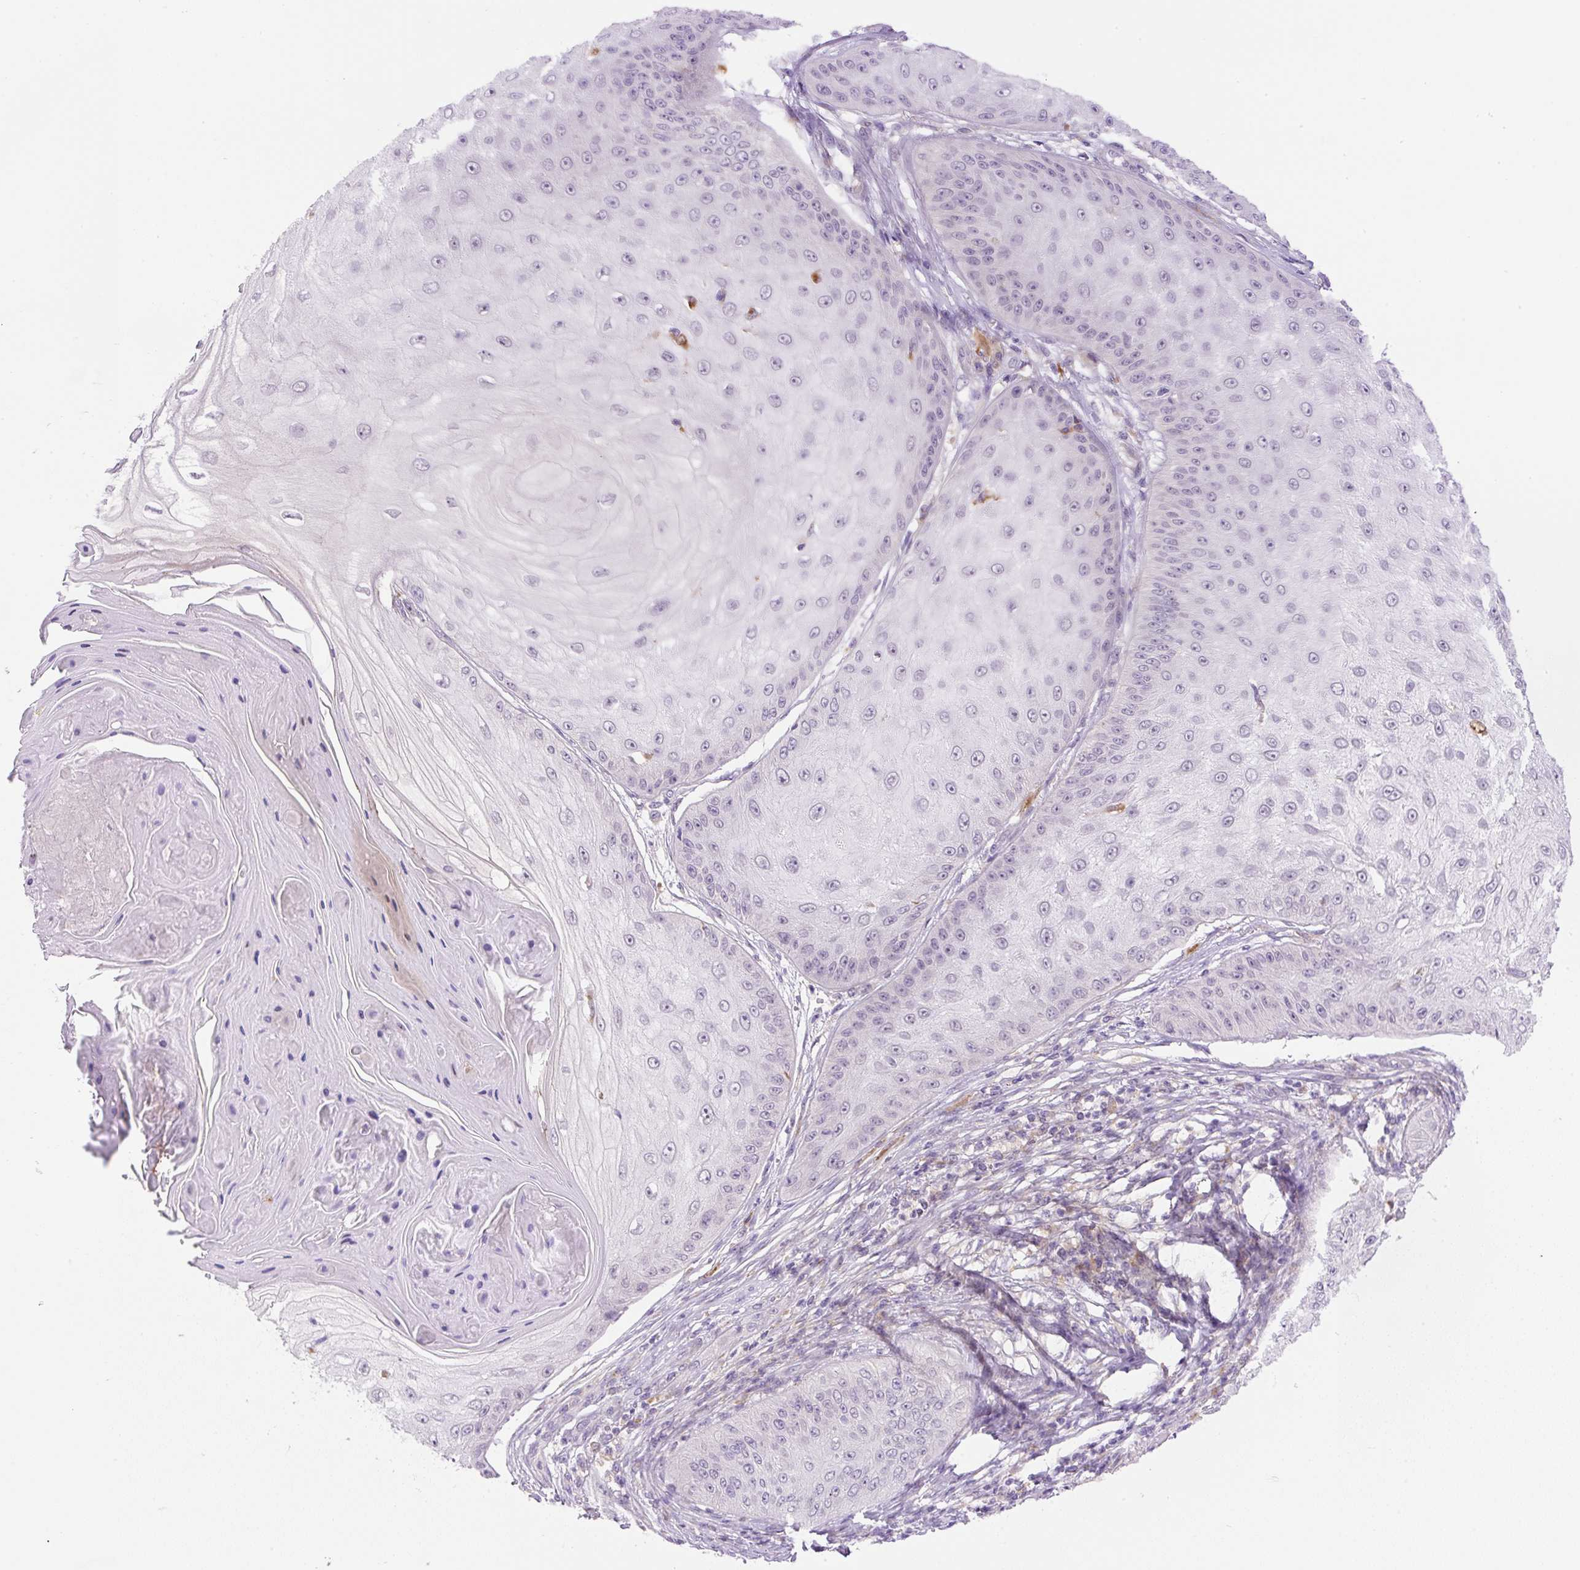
{"staining": {"intensity": "negative", "quantity": "none", "location": "none"}, "tissue": "skin cancer", "cell_type": "Tumor cells", "image_type": "cancer", "snomed": [{"axis": "morphology", "description": "Squamous cell carcinoma, NOS"}, {"axis": "topography", "description": "Skin"}], "caption": "High power microscopy micrograph of an IHC histopathology image of squamous cell carcinoma (skin), revealing no significant staining in tumor cells.", "gene": "CEBPZOS", "patient": {"sex": "male", "age": 70}}